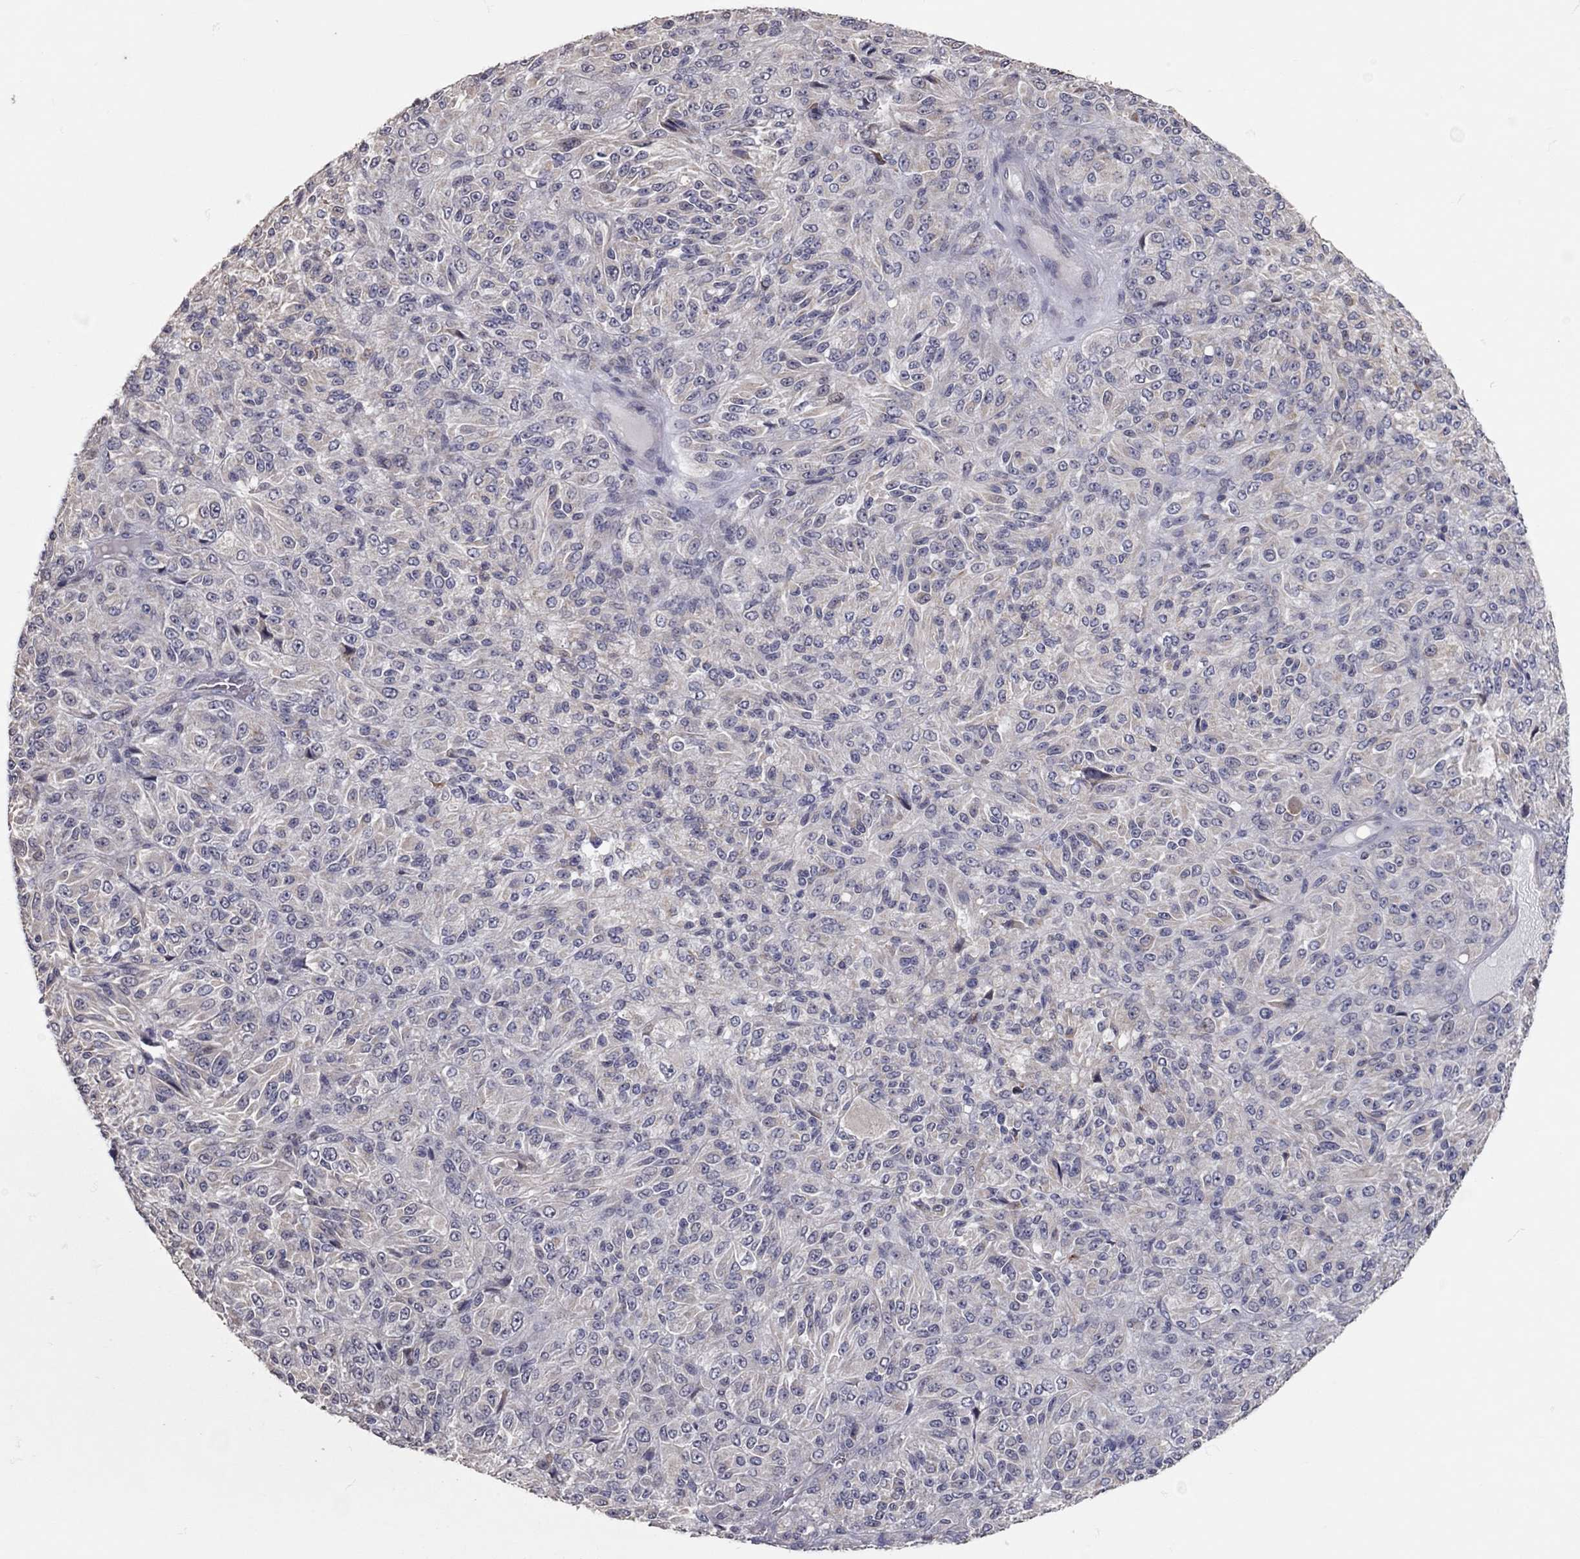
{"staining": {"intensity": "negative", "quantity": "none", "location": "none"}, "tissue": "melanoma", "cell_type": "Tumor cells", "image_type": "cancer", "snomed": [{"axis": "morphology", "description": "Malignant melanoma, Metastatic site"}, {"axis": "topography", "description": "Brain"}], "caption": "DAB immunohistochemical staining of human melanoma demonstrates no significant positivity in tumor cells.", "gene": "XAGE2", "patient": {"sex": "female", "age": 56}}